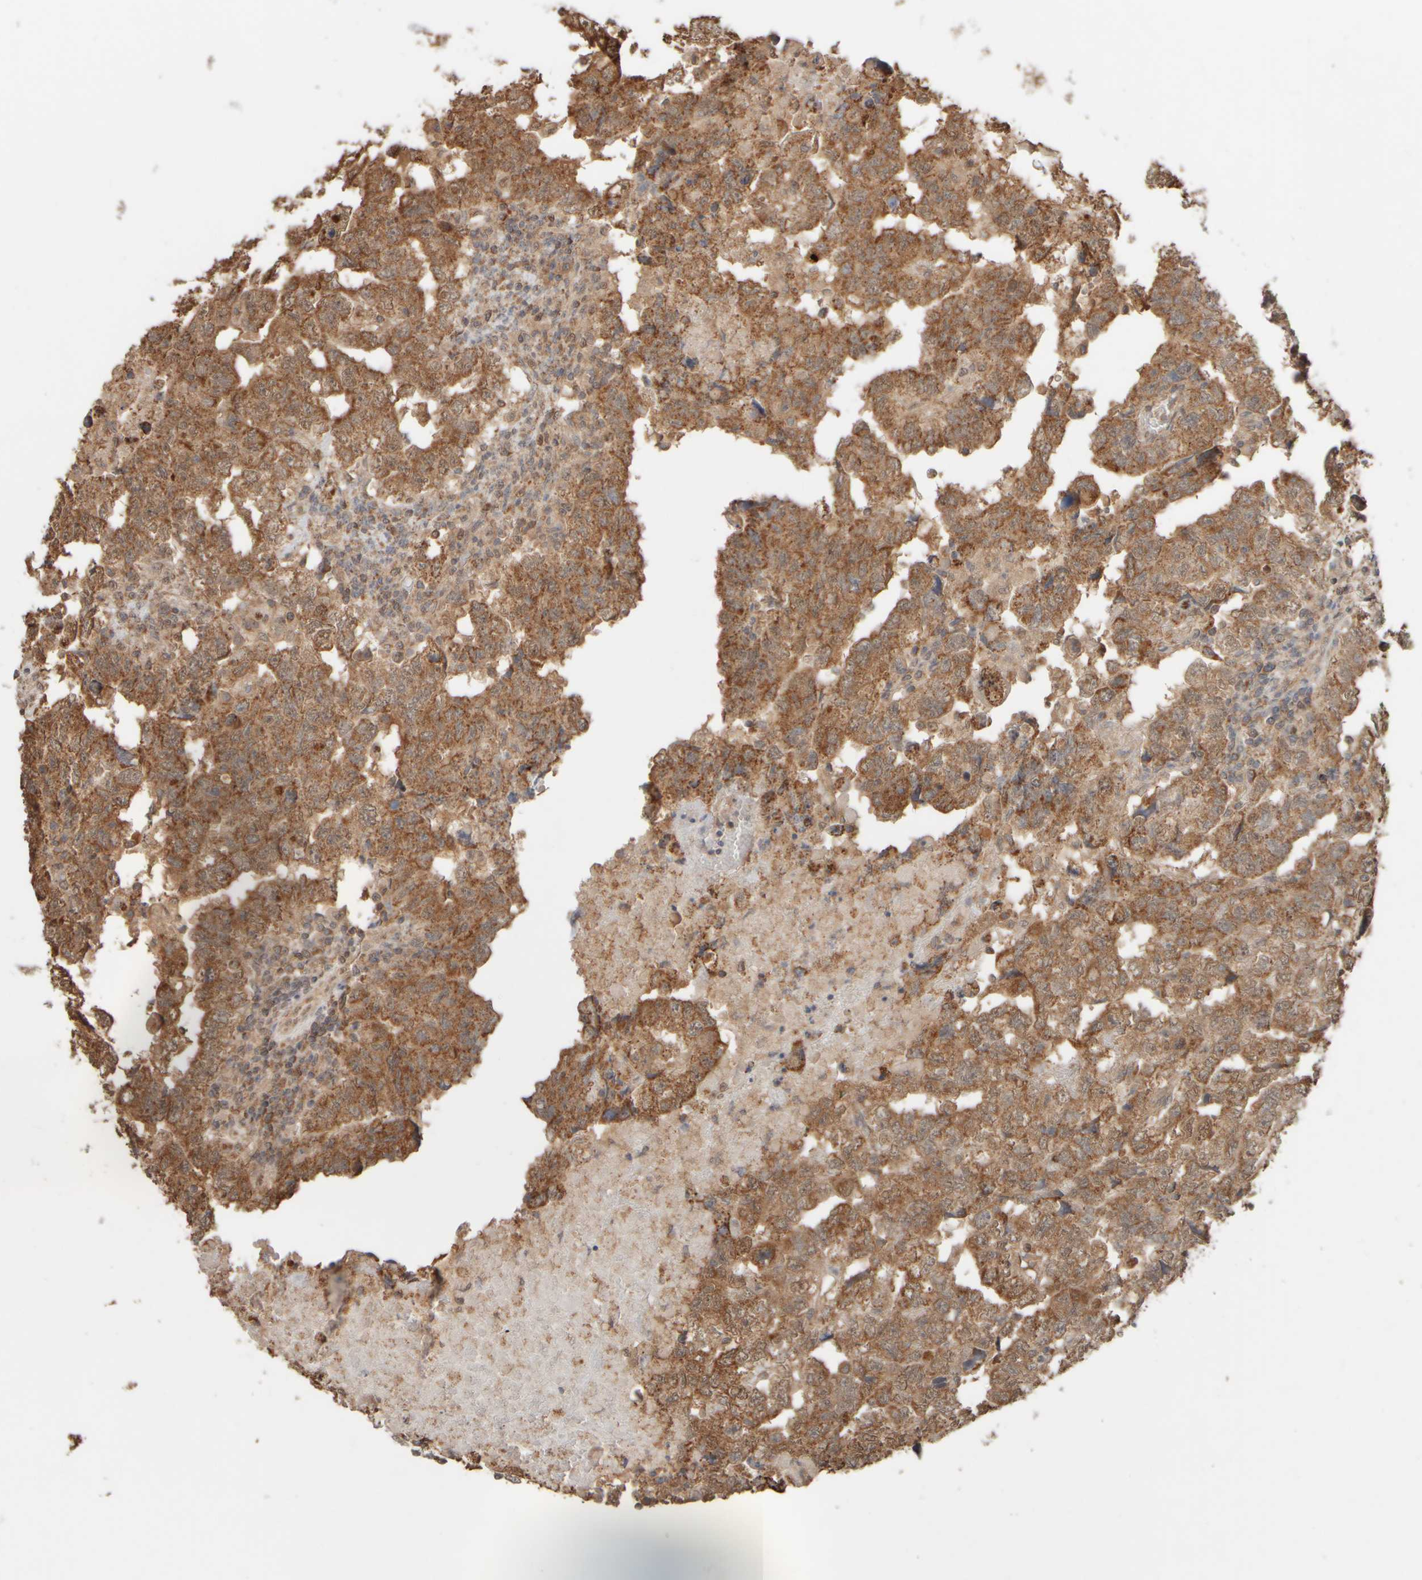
{"staining": {"intensity": "moderate", "quantity": ">75%", "location": "cytoplasmic/membranous"}, "tissue": "testis cancer", "cell_type": "Tumor cells", "image_type": "cancer", "snomed": [{"axis": "morphology", "description": "Carcinoma, Embryonal, NOS"}, {"axis": "topography", "description": "Testis"}], "caption": "DAB immunohistochemical staining of human testis cancer shows moderate cytoplasmic/membranous protein positivity in approximately >75% of tumor cells.", "gene": "EIF2B3", "patient": {"sex": "male", "age": 36}}